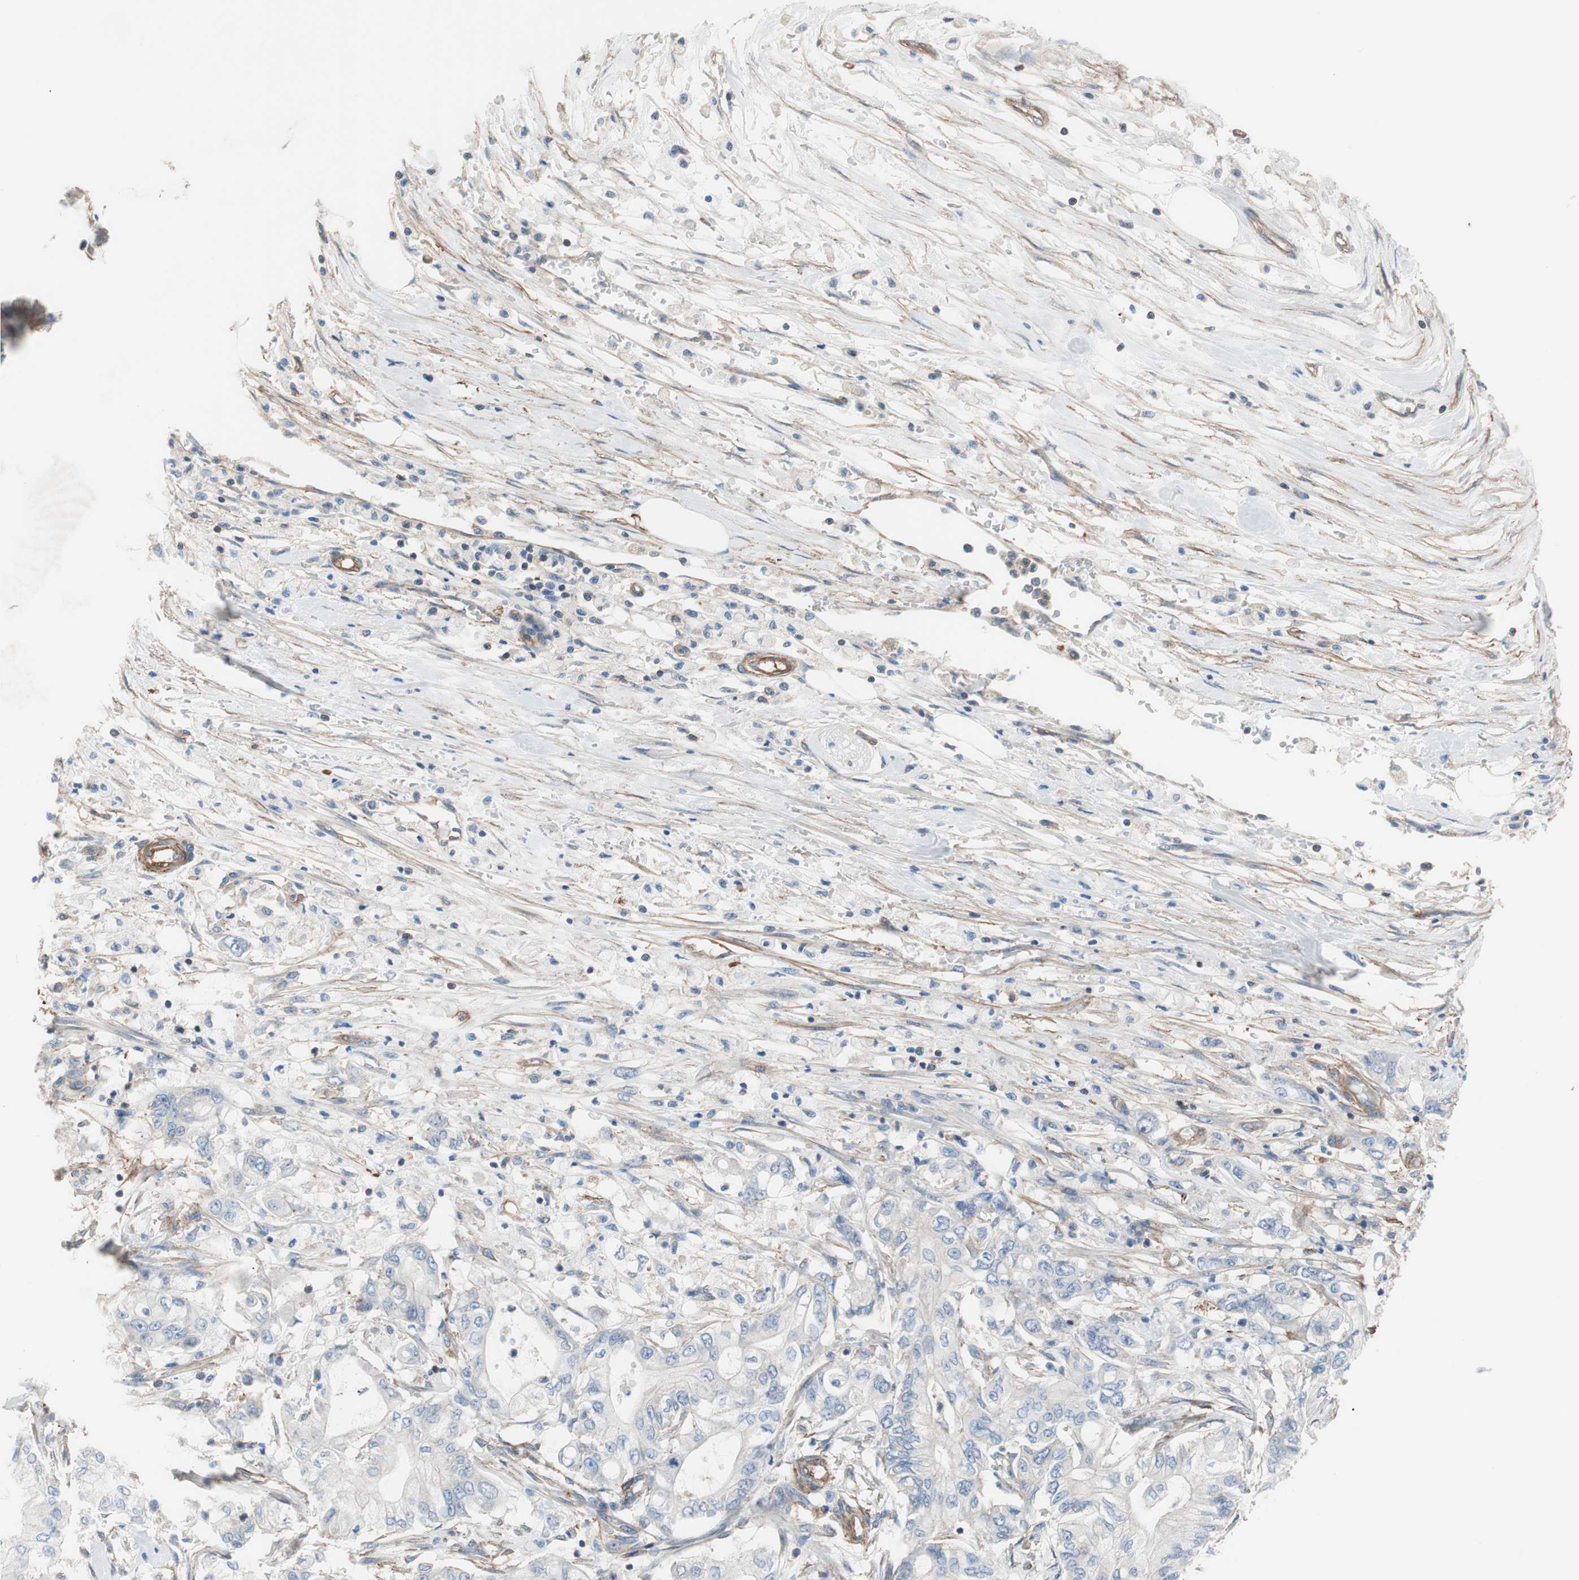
{"staining": {"intensity": "weak", "quantity": "<25%", "location": "cytoplasmic/membranous"}, "tissue": "pancreatic cancer", "cell_type": "Tumor cells", "image_type": "cancer", "snomed": [{"axis": "morphology", "description": "Adenocarcinoma, NOS"}, {"axis": "topography", "description": "Pancreas"}], "caption": "This is an immunohistochemistry (IHC) image of adenocarcinoma (pancreatic). There is no positivity in tumor cells.", "gene": "GPR160", "patient": {"sex": "male", "age": 70}}